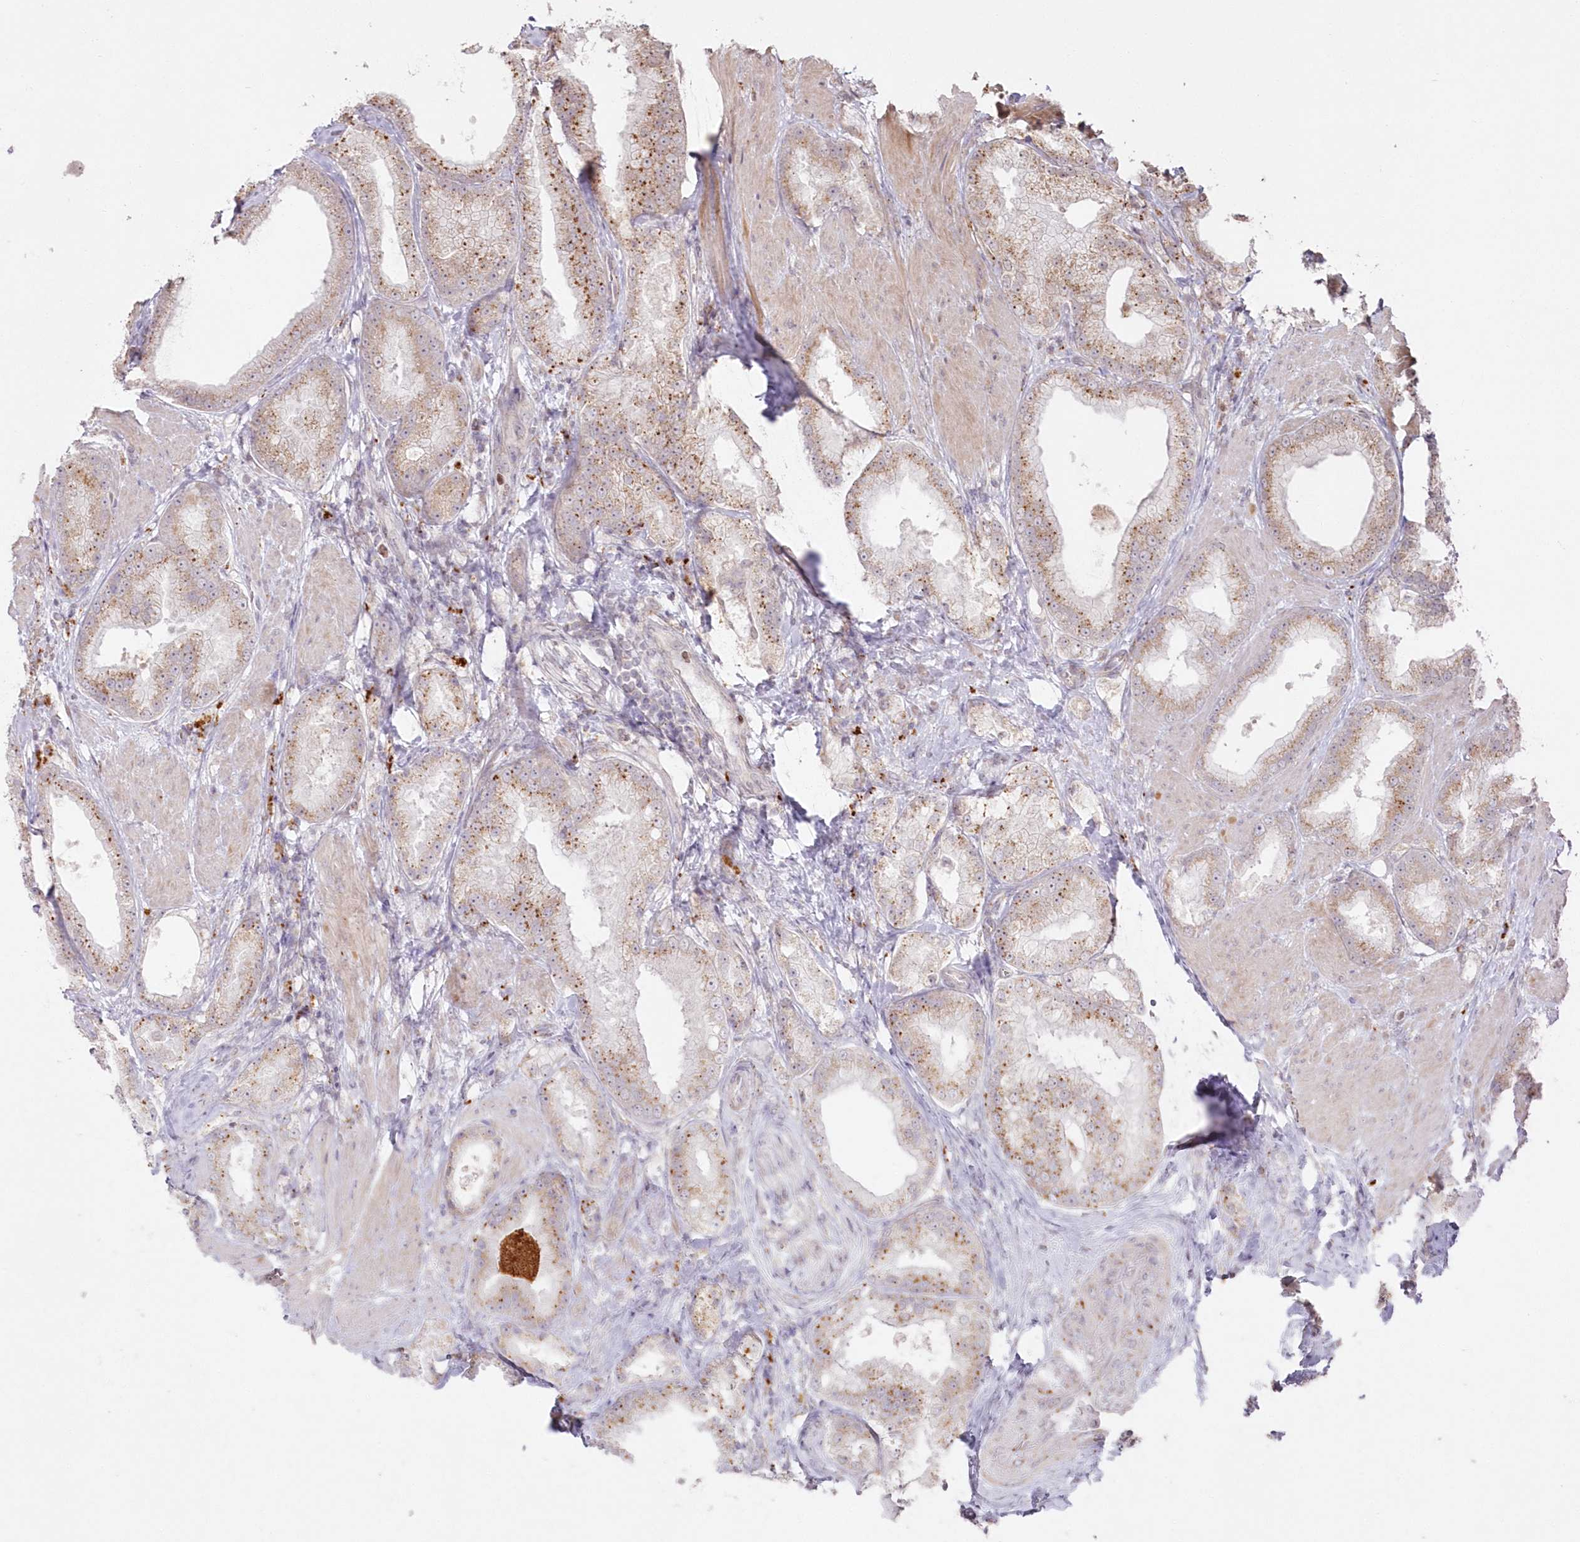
{"staining": {"intensity": "moderate", "quantity": ">75%", "location": "cytoplasmic/membranous"}, "tissue": "prostate cancer", "cell_type": "Tumor cells", "image_type": "cancer", "snomed": [{"axis": "morphology", "description": "Adenocarcinoma, Low grade"}, {"axis": "topography", "description": "Prostate"}], "caption": "Prostate cancer (low-grade adenocarcinoma) stained with a brown dye shows moderate cytoplasmic/membranous positive expression in about >75% of tumor cells.", "gene": "ARSB", "patient": {"sex": "male", "age": 67}}